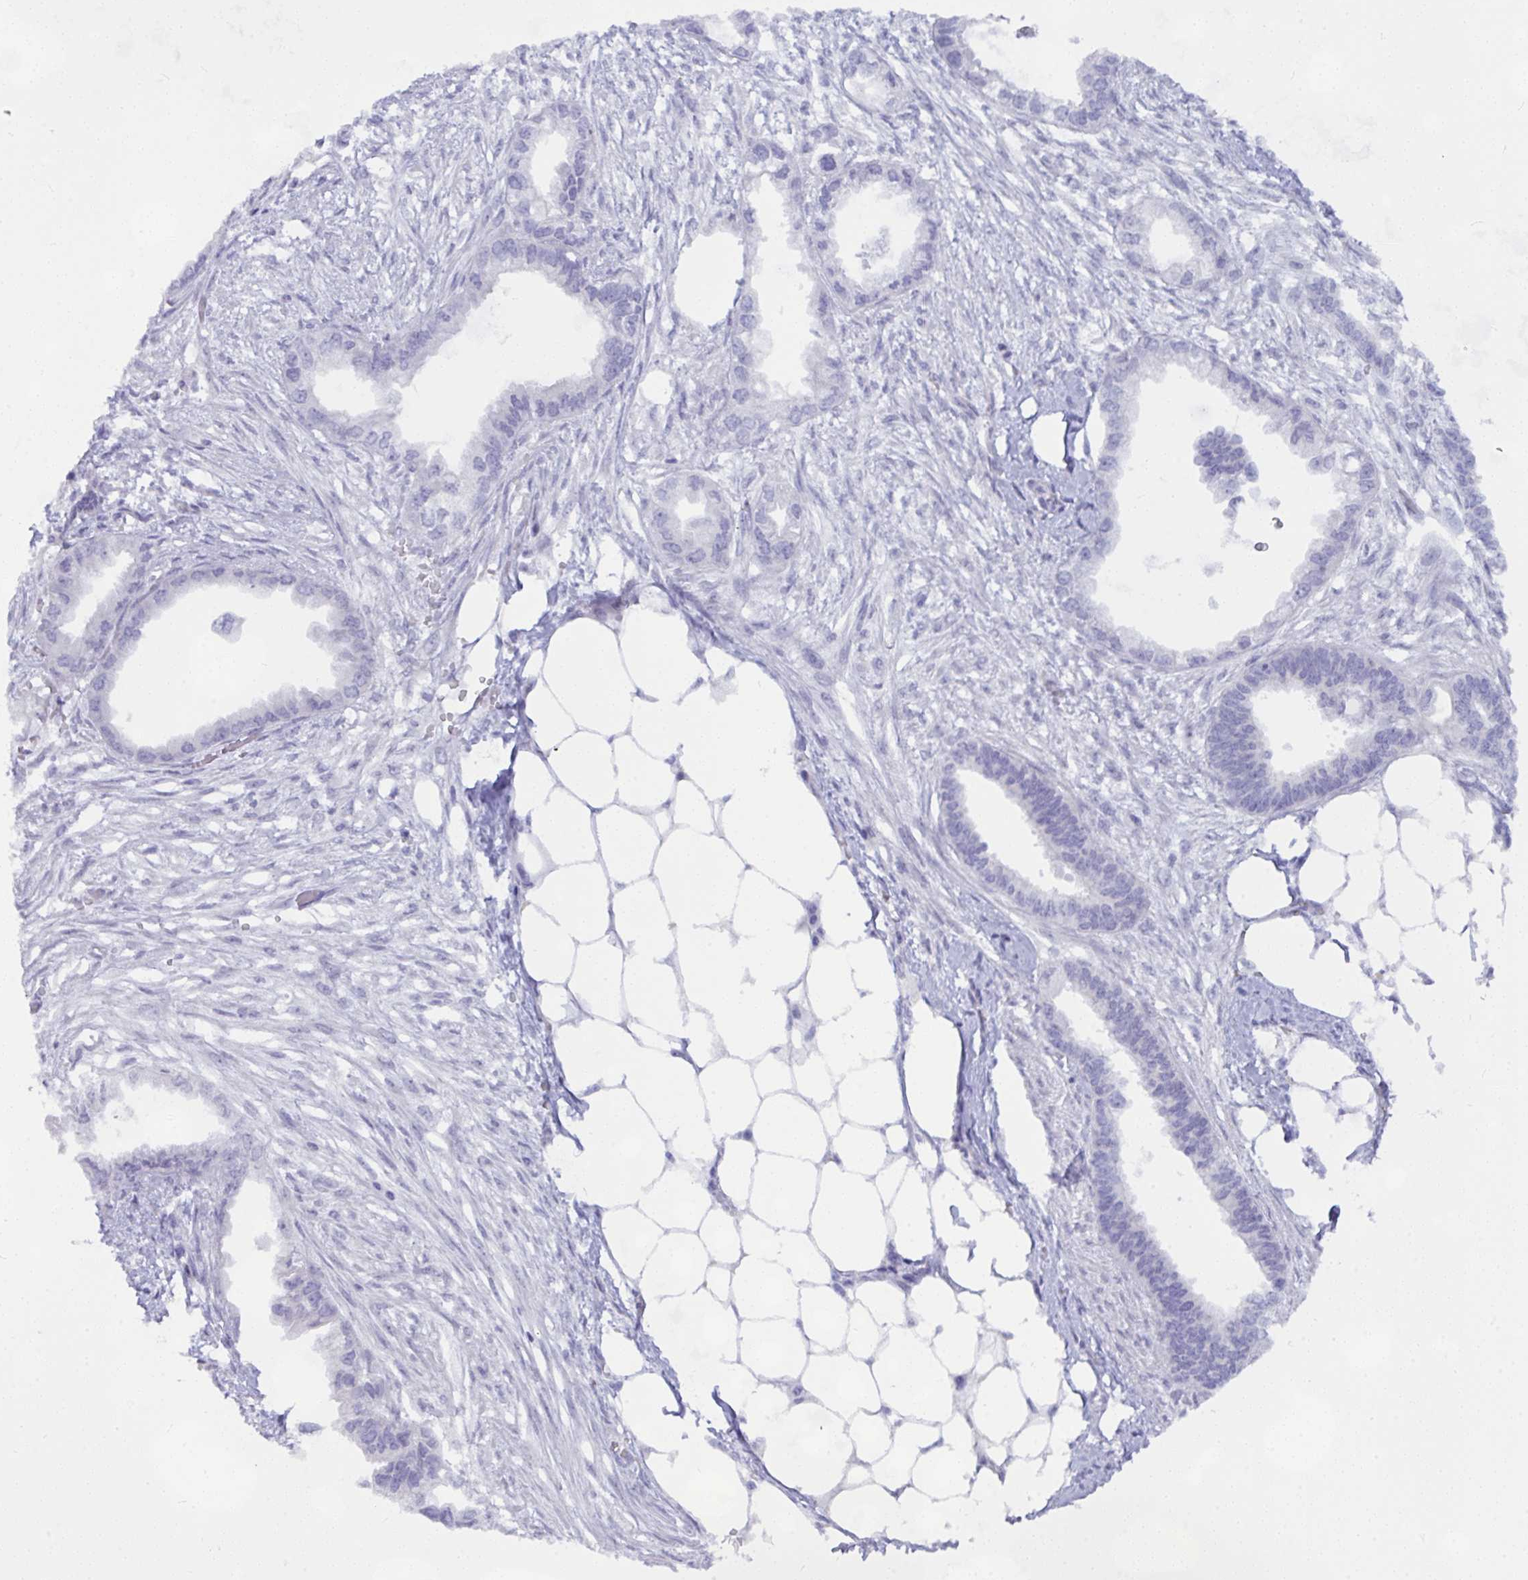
{"staining": {"intensity": "negative", "quantity": "none", "location": "none"}, "tissue": "ovarian cancer", "cell_type": "Tumor cells", "image_type": "cancer", "snomed": [{"axis": "morphology", "description": "Cystadenocarcinoma, serous, NOS"}, {"axis": "topography", "description": "Ovary"}], "caption": "A high-resolution image shows IHC staining of serous cystadenocarcinoma (ovarian), which displays no significant staining in tumor cells. (IHC, brightfield microscopy, high magnification).", "gene": "NFXL1", "patient": {"sex": "female", "age": 75}}